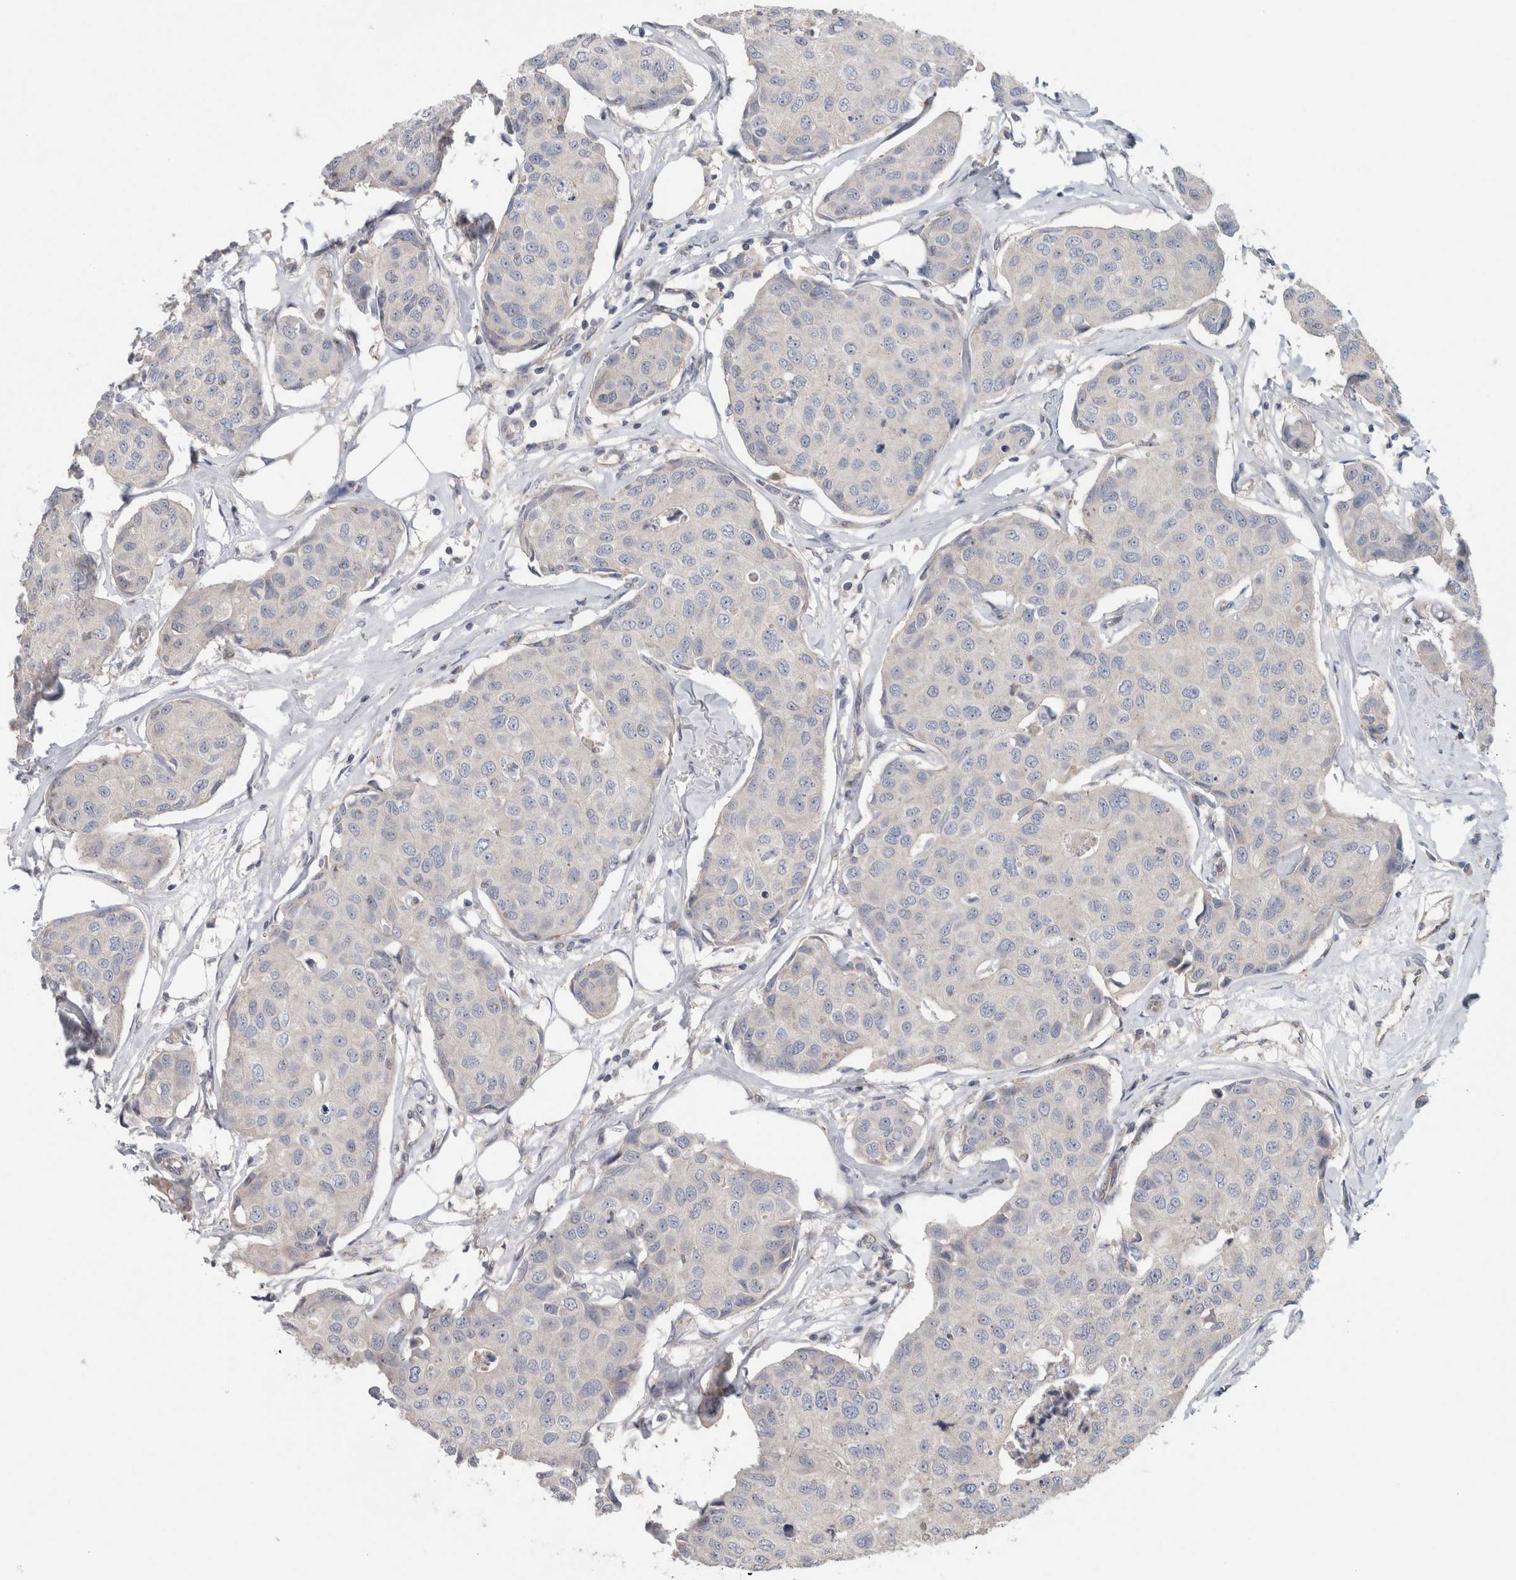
{"staining": {"intensity": "negative", "quantity": "none", "location": "none"}, "tissue": "breast cancer", "cell_type": "Tumor cells", "image_type": "cancer", "snomed": [{"axis": "morphology", "description": "Duct carcinoma"}, {"axis": "topography", "description": "Breast"}], "caption": "A histopathology image of human breast cancer (intraductal carcinoma) is negative for staining in tumor cells.", "gene": "TARBP1", "patient": {"sex": "female", "age": 80}}